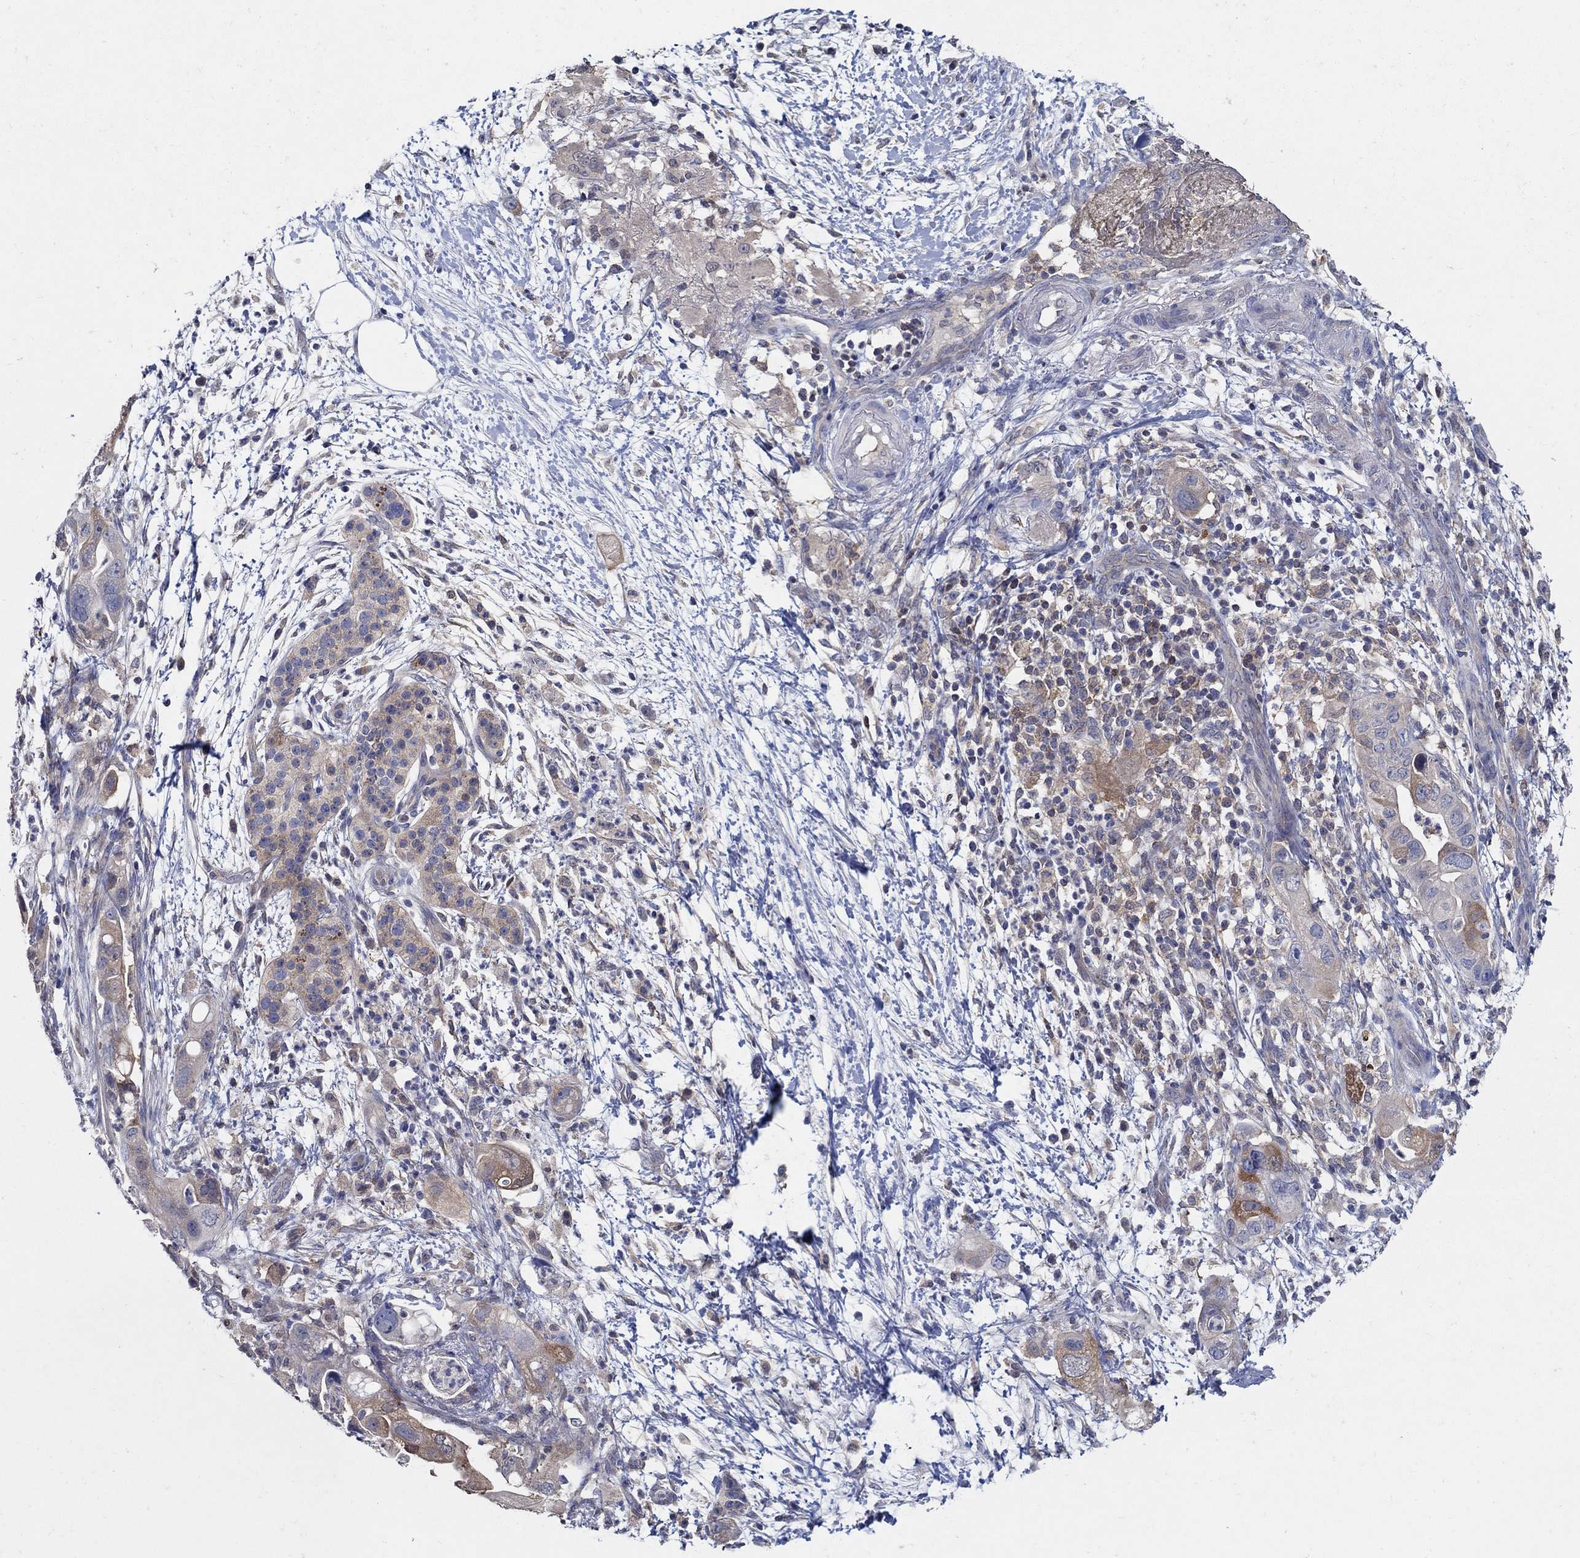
{"staining": {"intensity": "moderate", "quantity": "<25%", "location": "cytoplasmic/membranous"}, "tissue": "pancreatic cancer", "cell_type": "Tumor cells", "image_type": "cancer", "snomed": [{"axis": "morphology", "description": "Adenocarcinoma, NOS"}, {"axis": "topography", "description": "Pancreas"}], "caption": "A brown stain labels moderate cytoplasmic/membranous expression of a protein in pancreatic cancer (adenocarcinoma) tumor cells.", "gene": "MTHFR", "patient": {"sex": "female", "age": 72}}